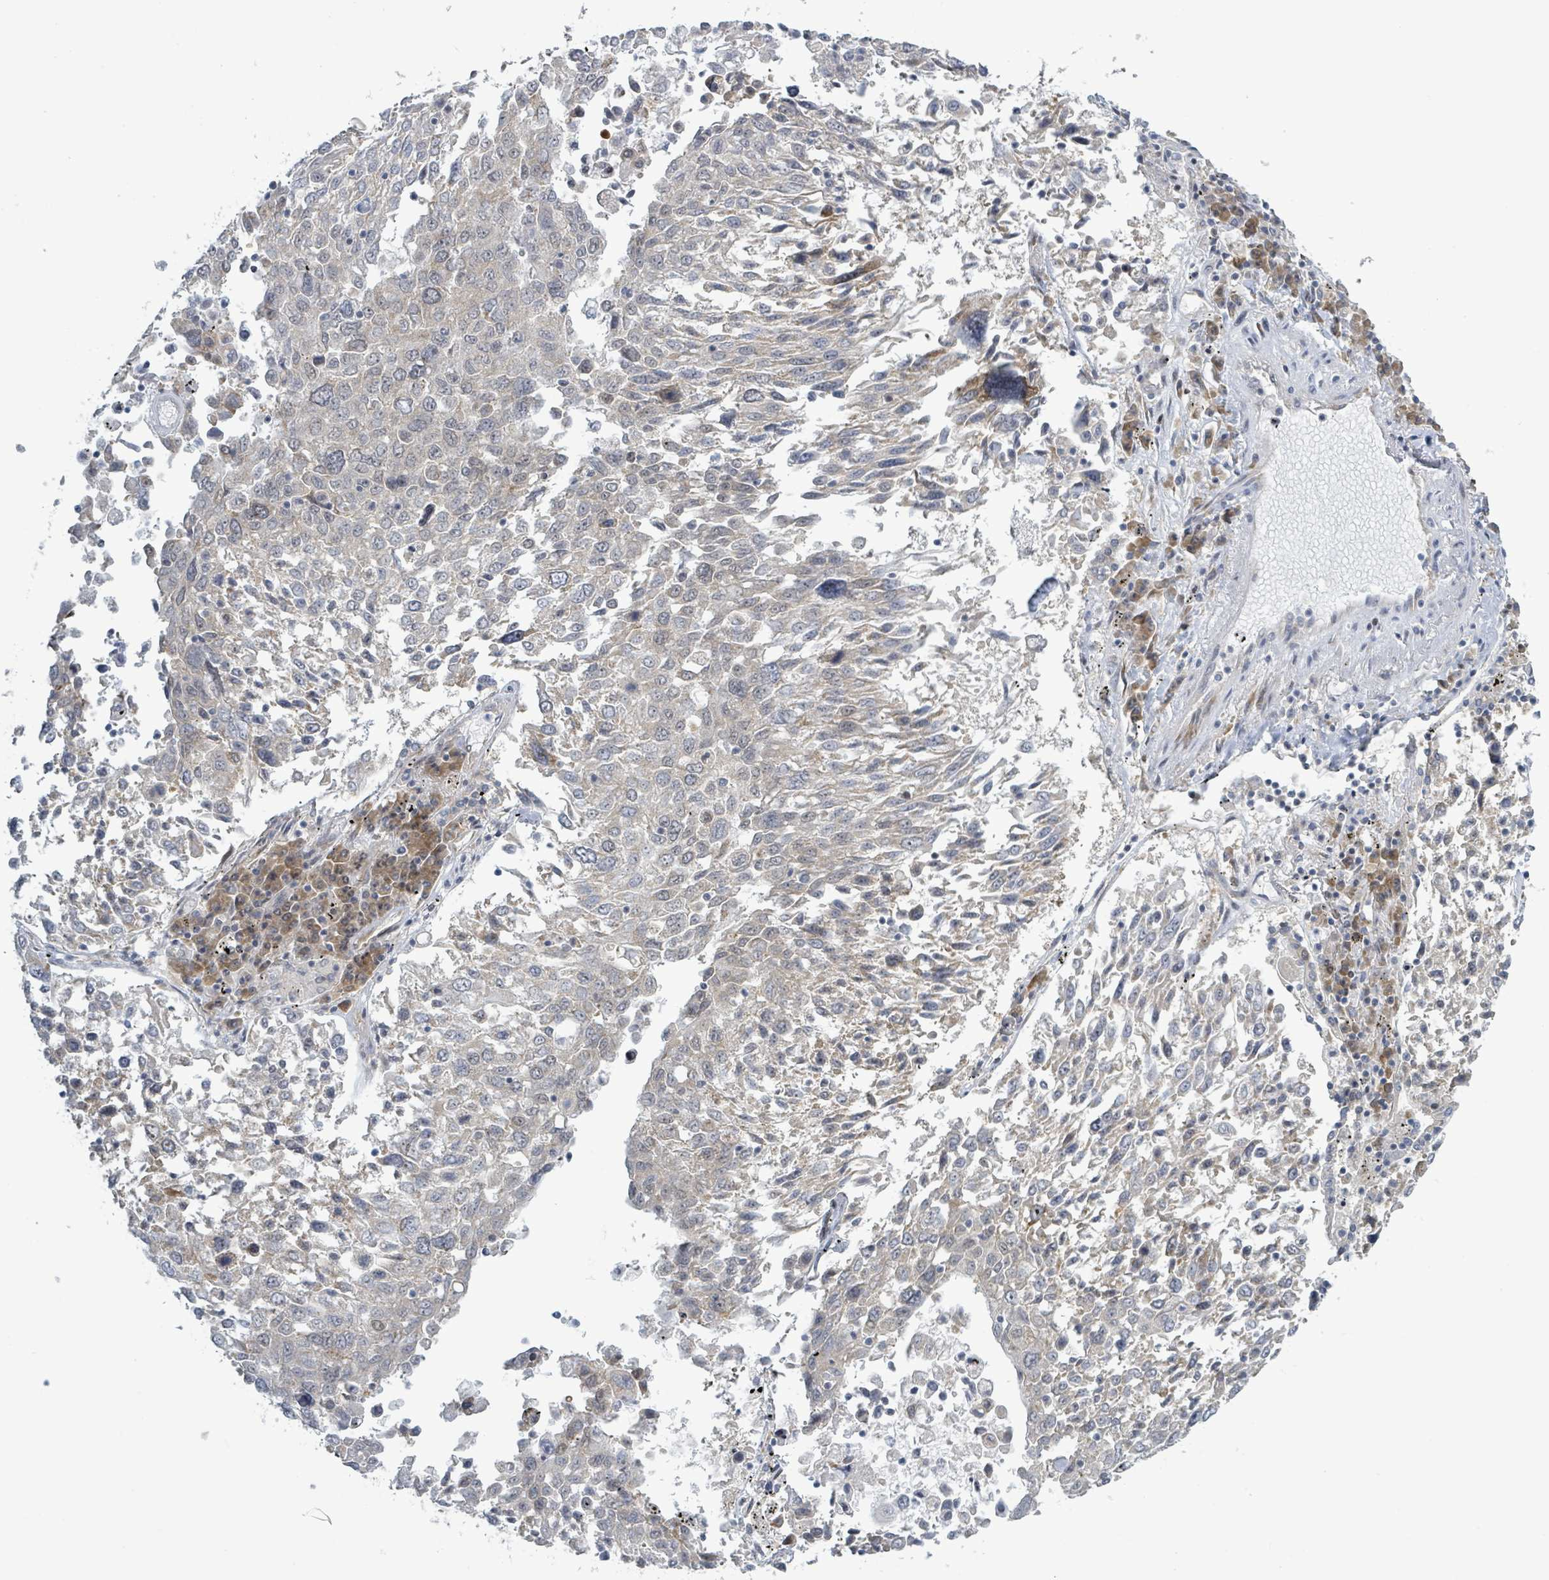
{"staining": {"intensity": "negative", "quantity": "none", "location": "none"}, "tissue": "lung cancer", "cell_type": "Tumor cells", "image_type": "cancer", "snomed": [{"axis": "morphology", "description": "Squamous cell carcinoma, NOS"}, {"axis": "topography", "description": "Lung"}], "caption": "DAB immunohistochemical staining of human lung cancer (squamous cell carcinoma) reveals no significant positivity in tumor cells. Brightfield microscopy of immunohistochemistry stained with DAB (brown) and hematoxylin (blue), captured at high magnification.", "gene": "RPL32", "patient": {"sex": "male", "age": 65}}